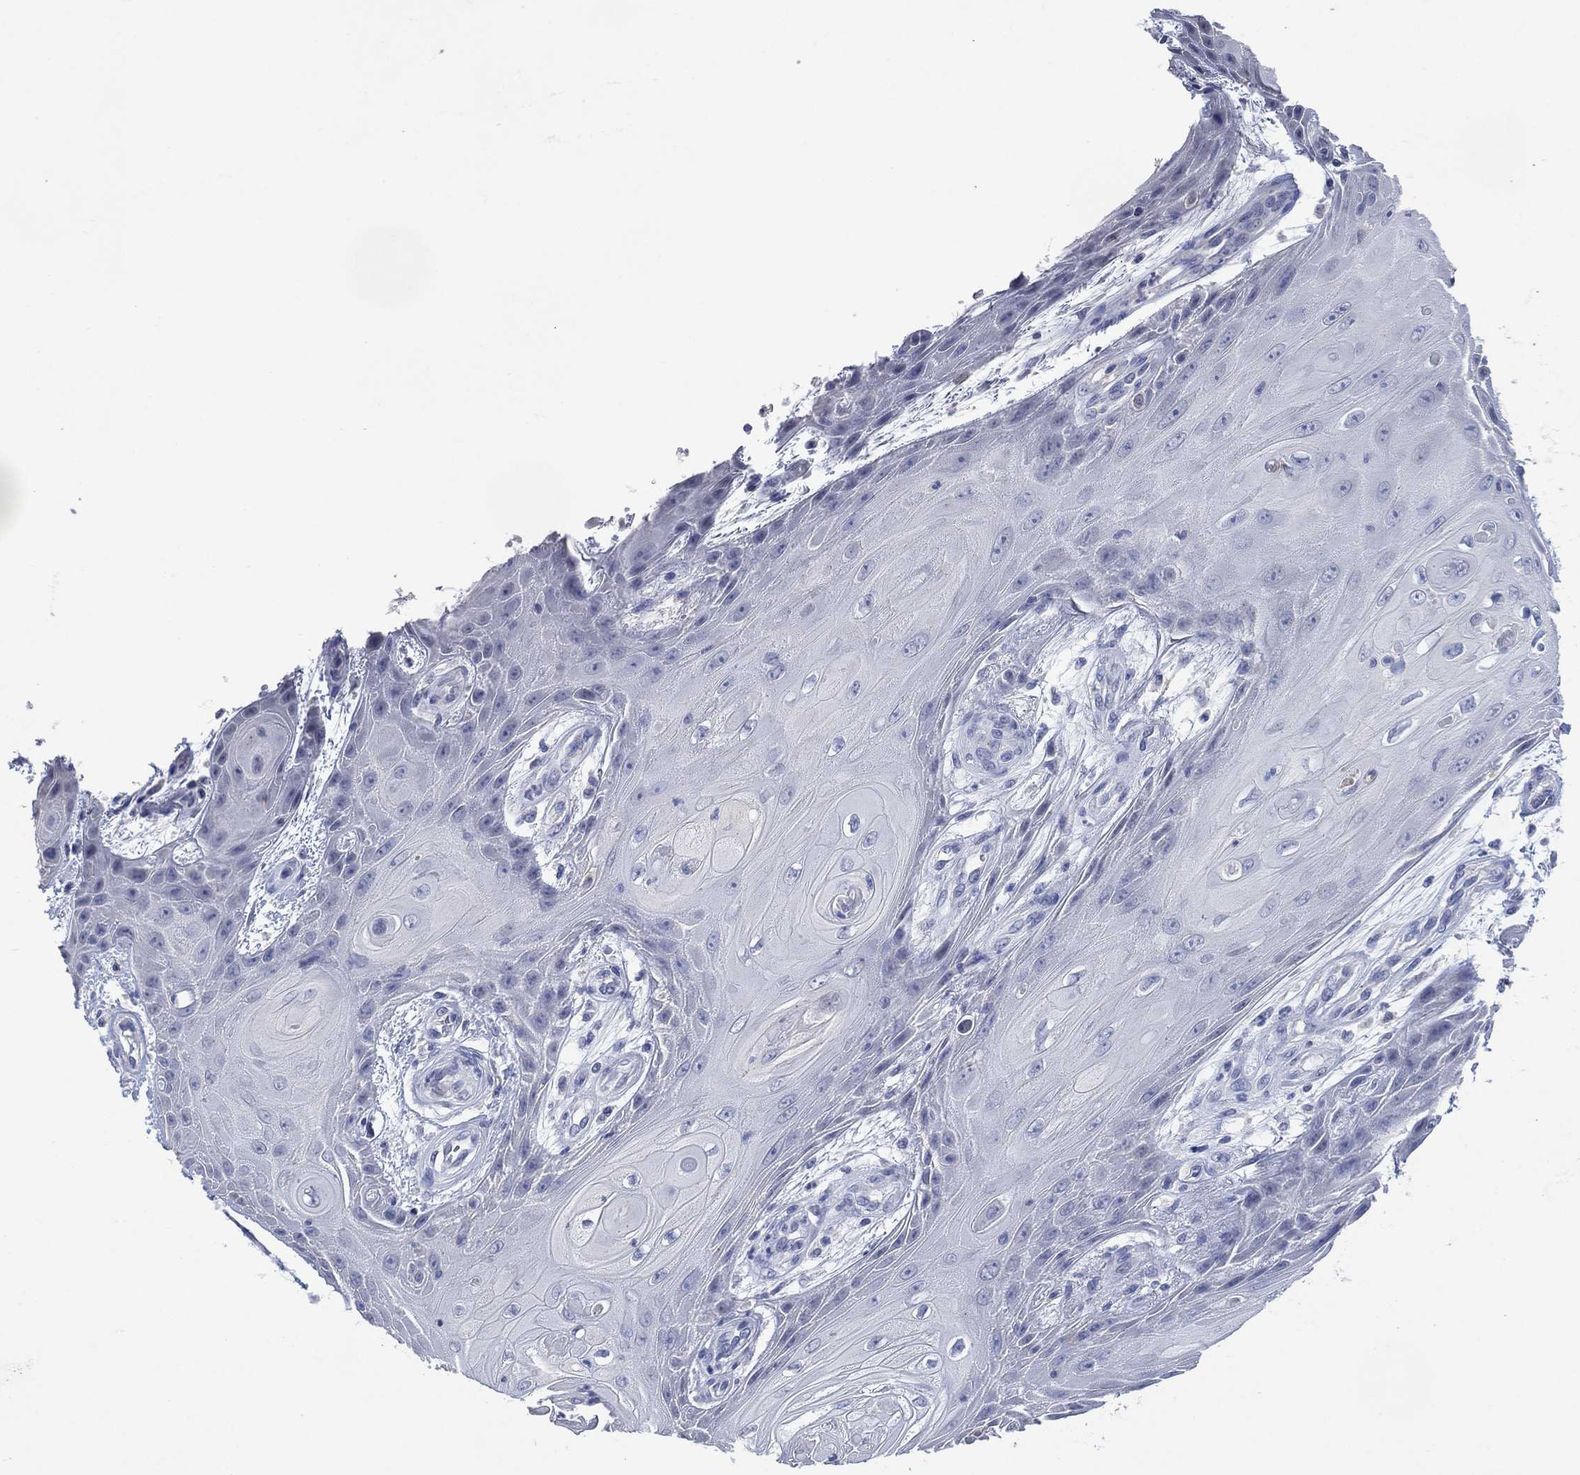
{"staining": {"intensity": "negative", "quantity": "none", "location": "none"}, "tissue": "skin cancer", "cell_type": "Tumor cells", "image_type": "cancer", "snomed": [{"axis": "morphology", "description": "Squamous cell carcinoma, NOS"}, {"axis": "topography", "description": "Skin"}], "caption": "Immunohistochemistry (IHC) photomicrograph of neoplastic tissue: human skin cancer (squamous cell carcinoma) stained with DAB (3,3'-diaminobenzidine) displays no significant protein expression in tumor cells.", "gene": "FSCN2", "patient": {"sex": "male", "age": 62}}